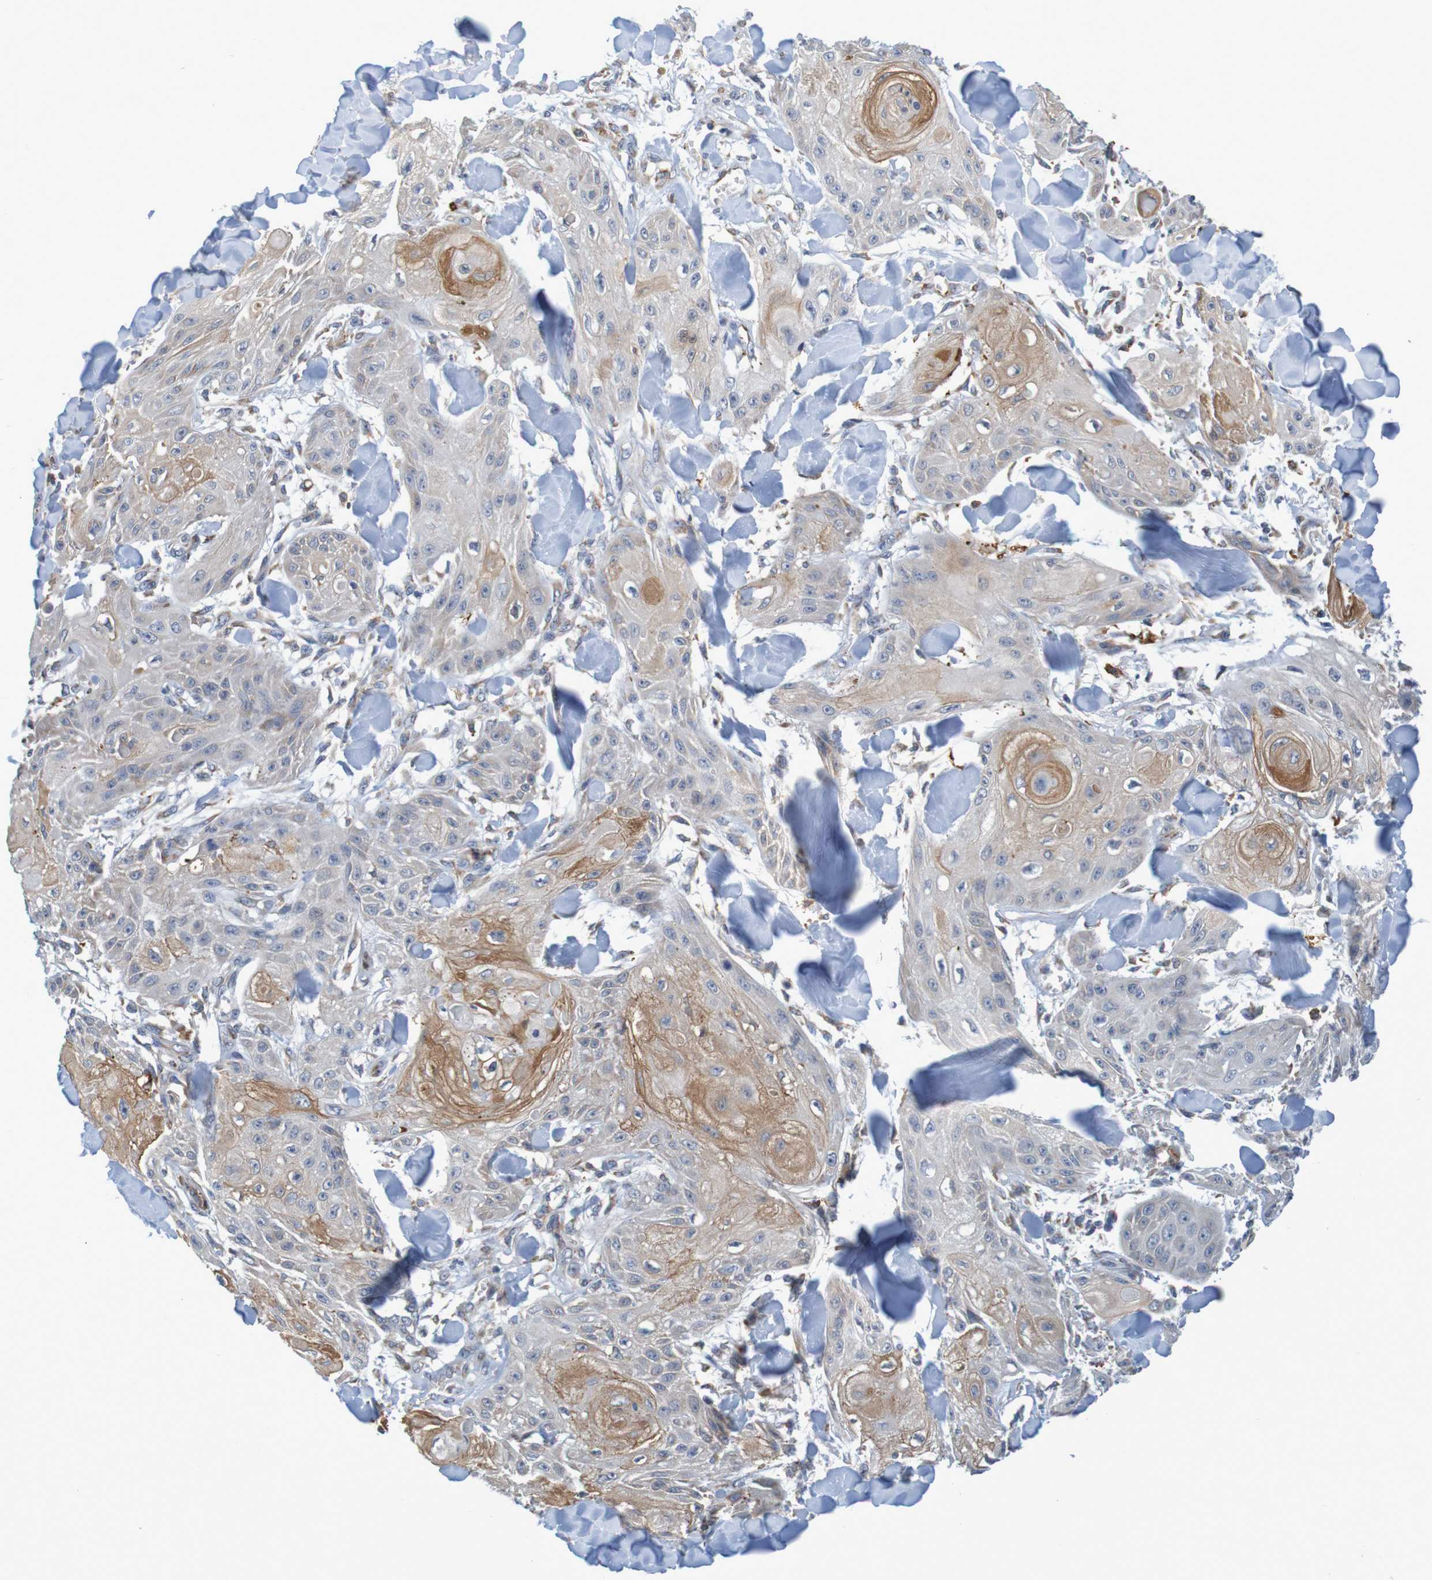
{"staining": {"intensity": "moderate", "quantity": "25%-75%", "location": "cytoplasmic/membranous"}, "tissue": "skin cancer", "cell_type": "Tumor cells", "image_type": "cancer", "snomed": [{"axis": "morphology", "description": "Squamous cell carcinoma, NOS"}, {"axis": "topography", "description": "Skin"}], "caption": "Brown immunohistochemical staining in skin cancer (squamous cell carcinoma) displays moderate cytoplasmic/membranous staining in approximately 25%-75% of tumor cells.", "gene": "CLDN18", "patient": {"sex": "male", "age": 74}}